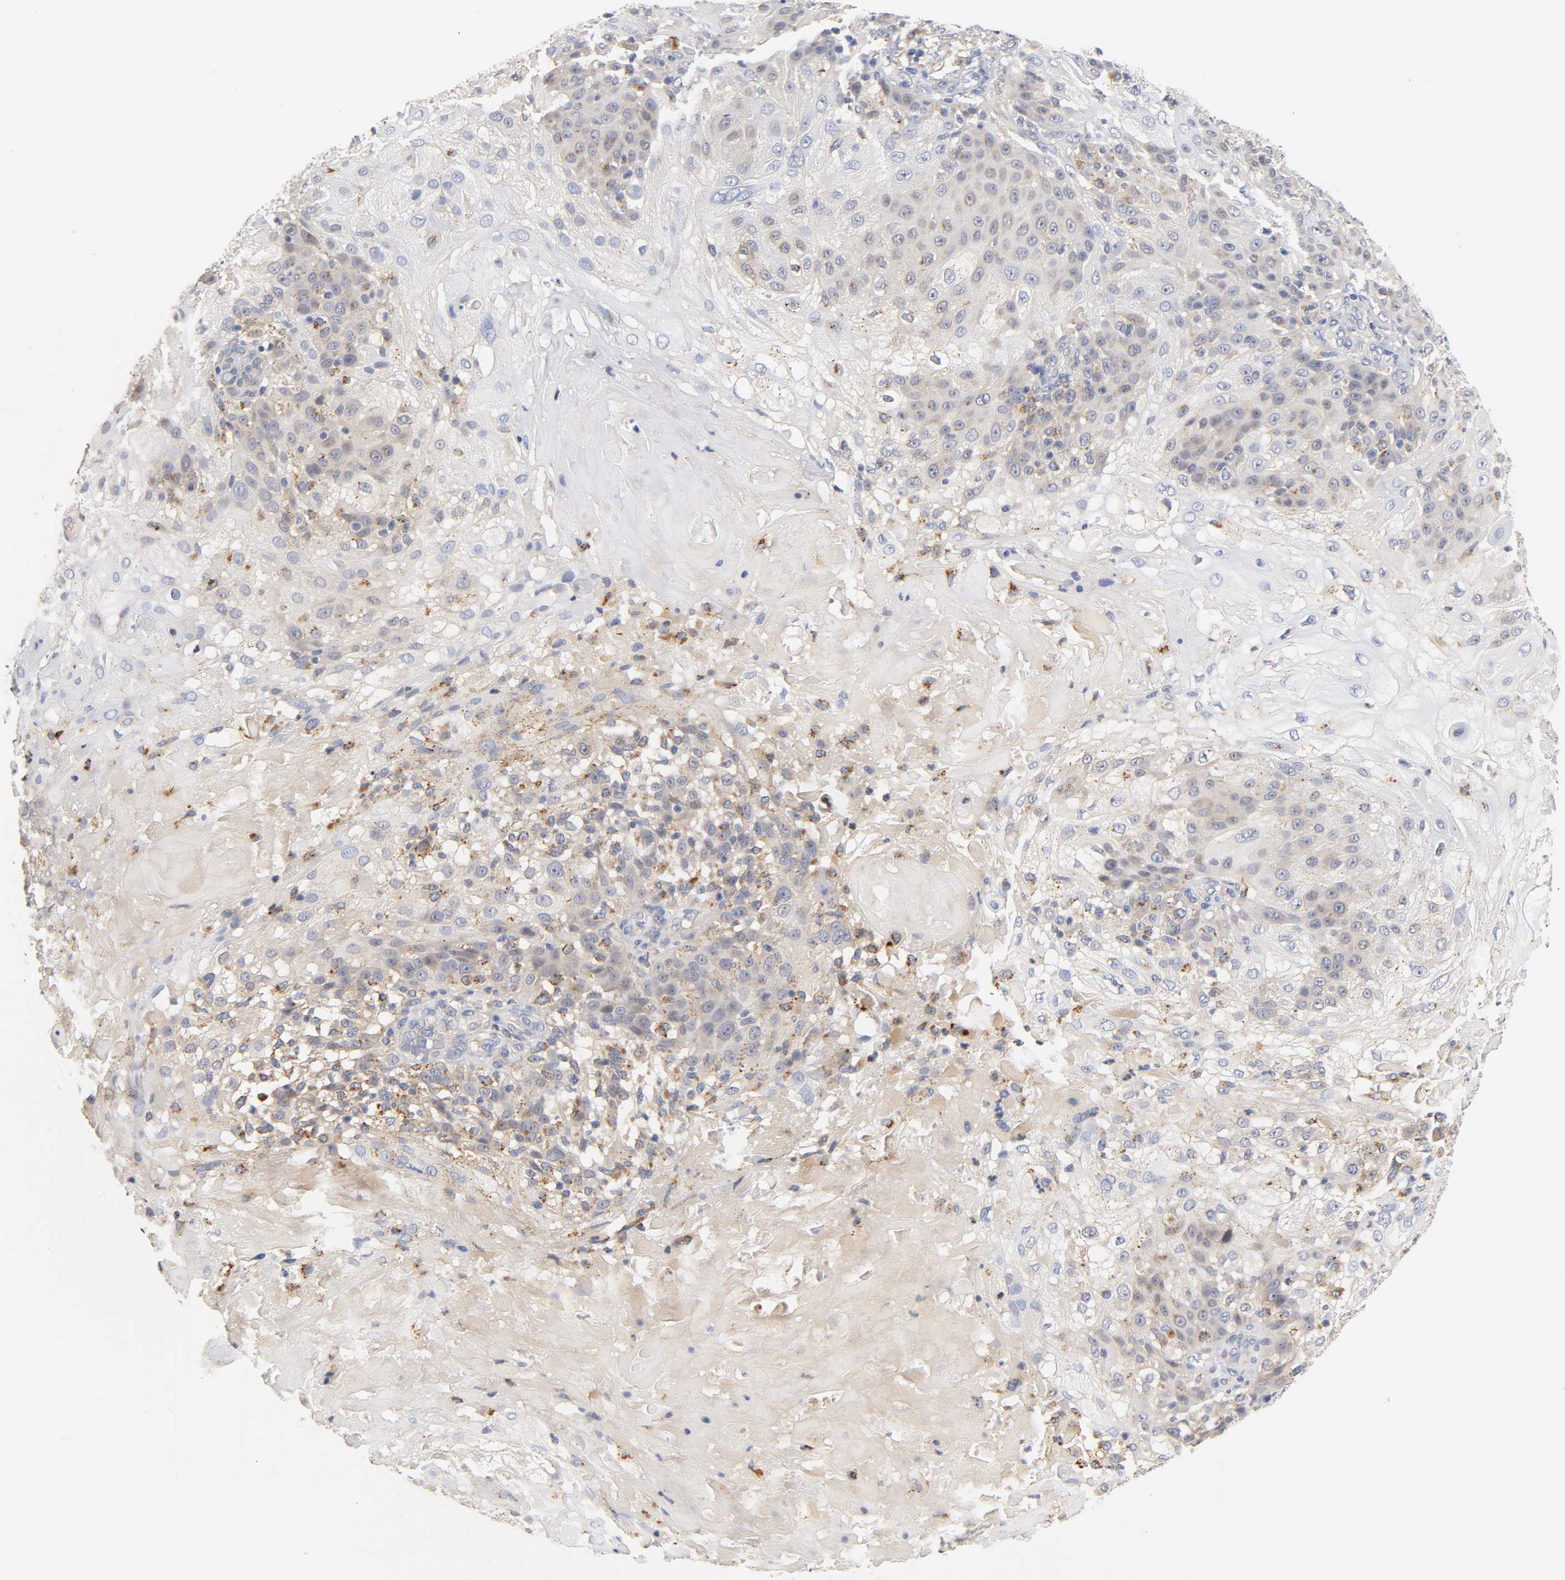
{"staining": {"intensity": "weak", "quantity": "25%-75%", "location": "cytoplasmic/membranous"}, "tissue": "skin cancer", "cell_type": "Tumor cells", "image_type": "cancer", "snomed": [{"axis": "morphology", "description": "Normal tissue, NOS"}, {"axis": "morphology", "description": "Squamous cell carcinoma, NOS"}, {"axis": "topography", "description": "Skin"}], "caption": "Skin cancer (squamous cell carcinoma) stained with a protein marker displays weak staining in tumor cells.", "gene": "SEMA5A", "patient": {"sex": "female", "age": 83}}